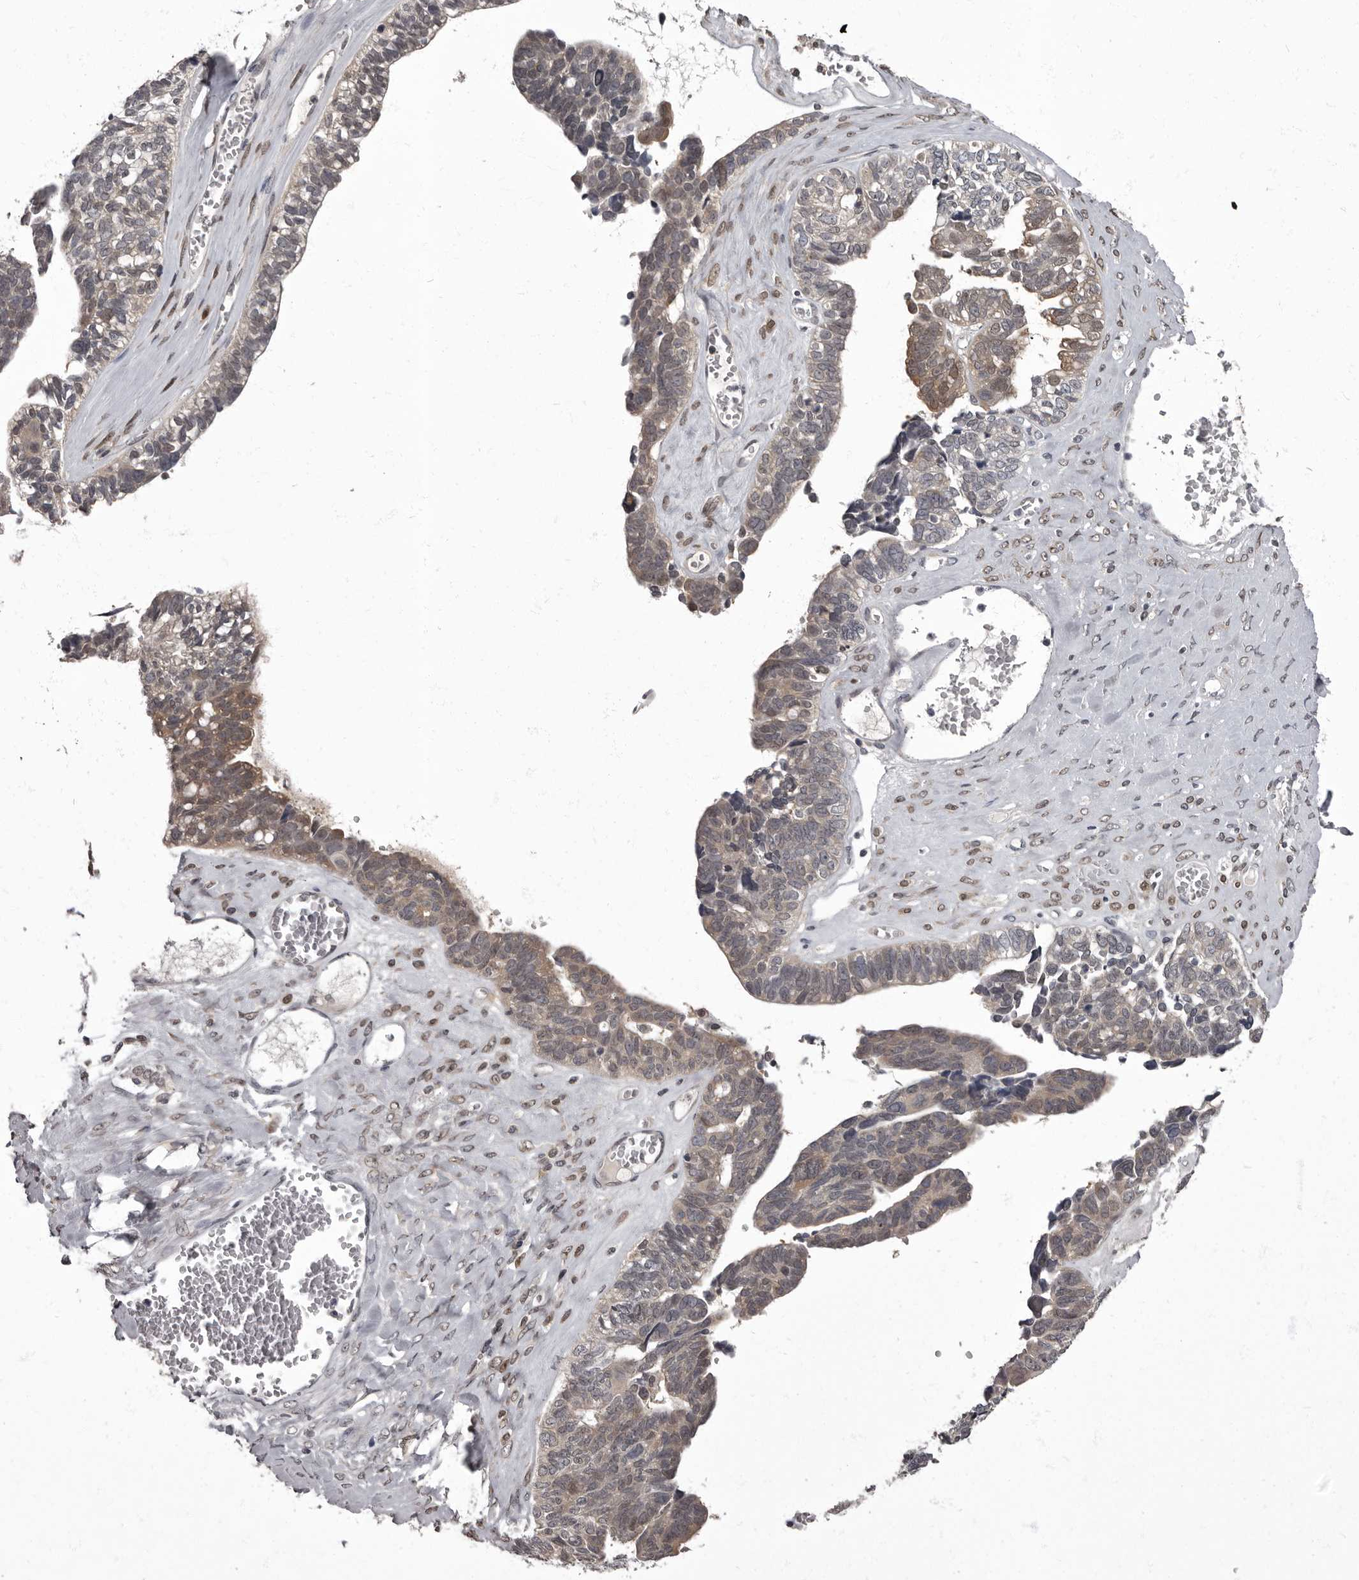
{"staining": {"intensity": "moderate", "quantity": "25%-75%", "location": "cytoplasmic/membranous,nuclear"}, "tissue": "ovarian cancer", "cell_type": "Tumor cells", "image_type": "cancer", "snomed": [{"axis": "morphology", "description": "Cystadenocarcinoma, serous, NOS"}, {"axis": "topography", "description": "Ovary"}], "caption": "Immunohistochemical staining of human ovarian cancer (serous cystadenocarcinoma) reveals medium levels of moderate cytoplasmic/membranous and nuclear staining in approximately 25%-75% of tumor cells.", "gene": "C1orf50", "patient": {"sex": "female", "age": 79}}